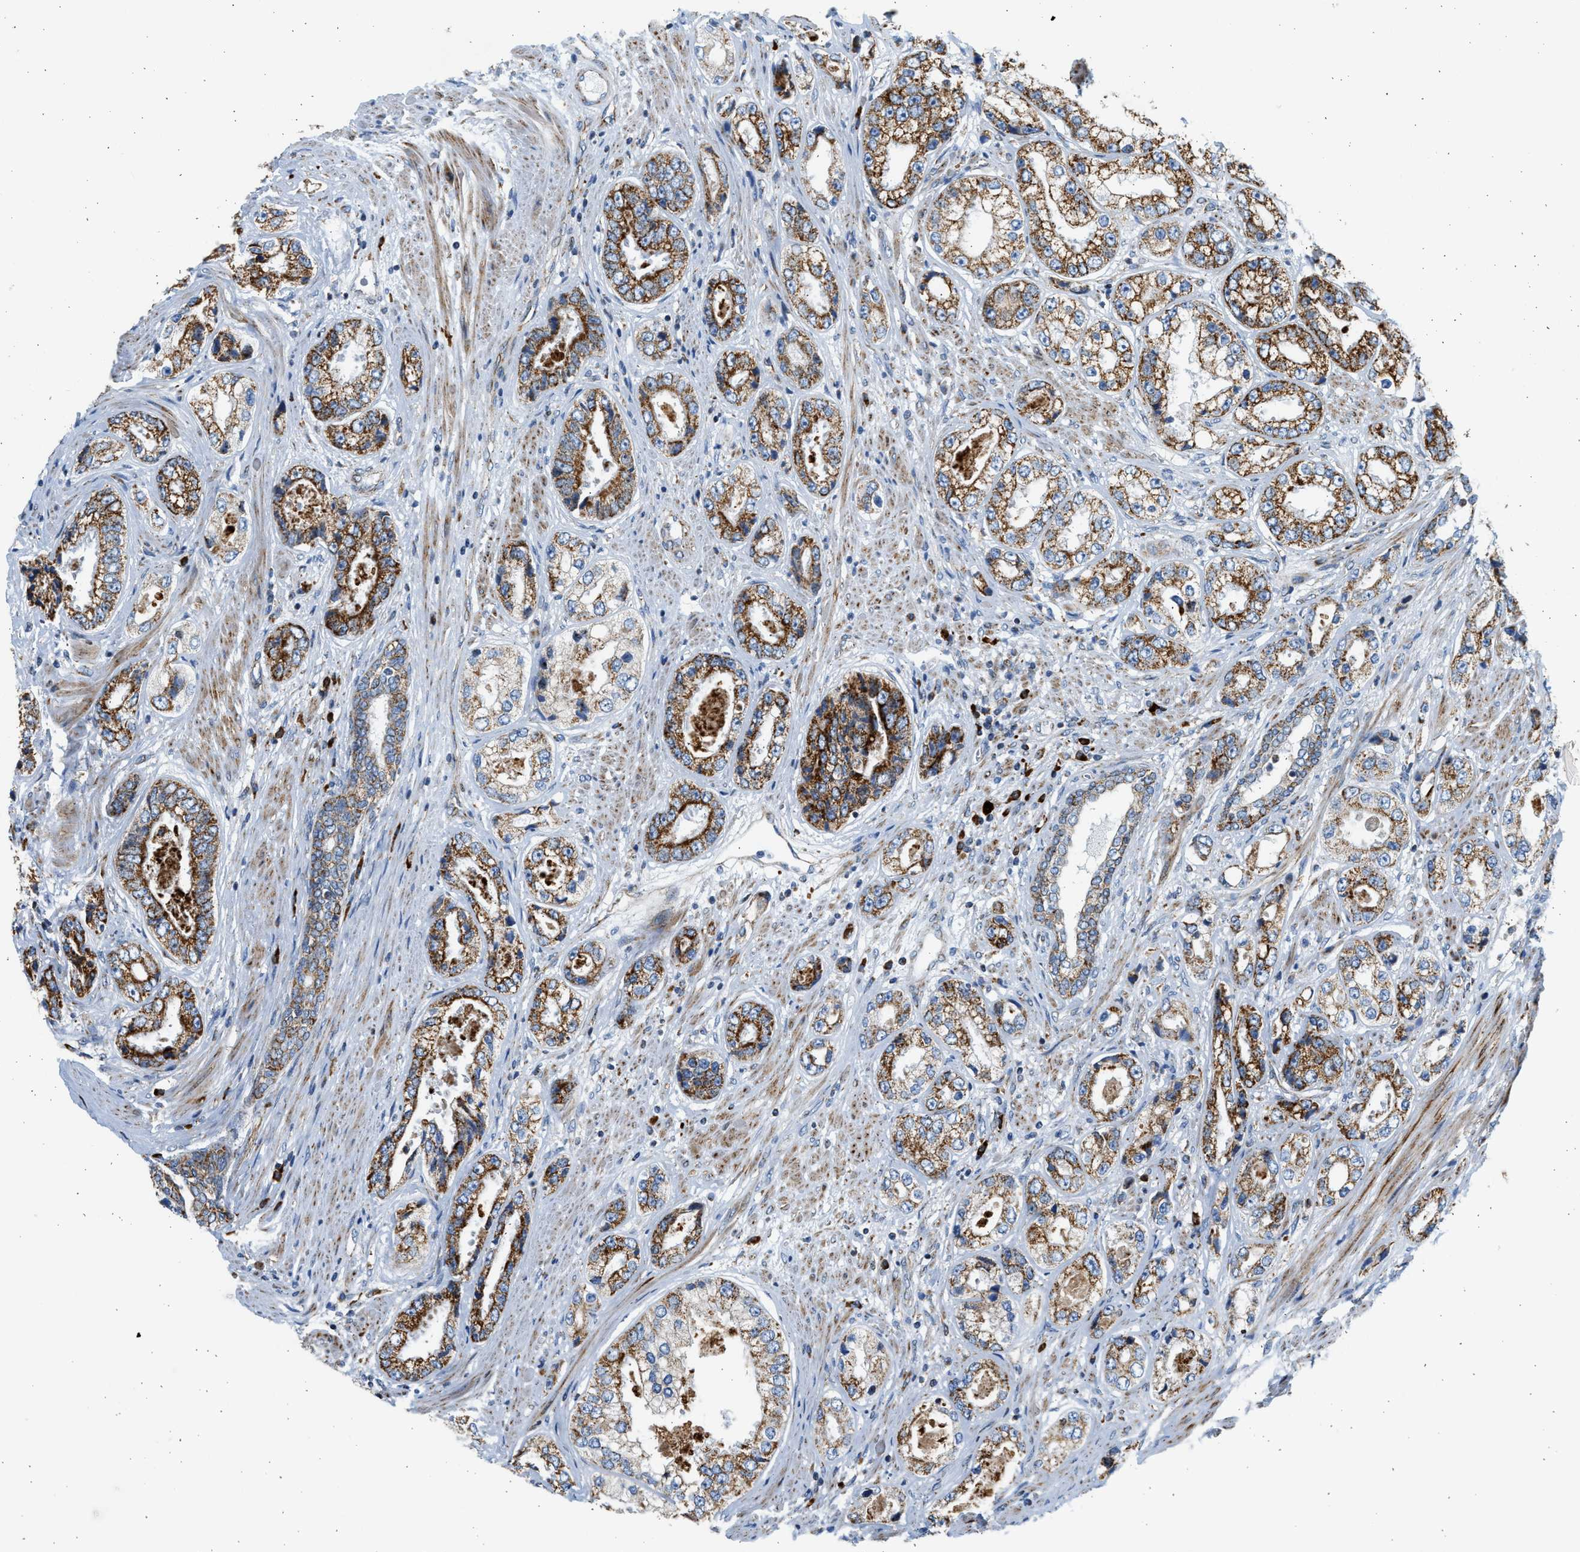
{"staining": {"intensity": "strong", "quantity": ">75%", "location": "cytoplasmic/membranous"}, "tissue": "prostate cancer", "cell_type": "Tumor cells", "image_type": "cancer", "snomed": [{"axis": "morphology", "description": "Adenocarcinoma, High grade"}, {"axis": "topography", "description": "Prostate"}], "caption": "Tumor cells exhibit high levels of strong cytoplasmic/membranous expression in about >75% of cells in human prostate adenocarcinoma (high-grade).", "gene": "KCNMB3", "patient": {"sex": "male", "age": 61}}